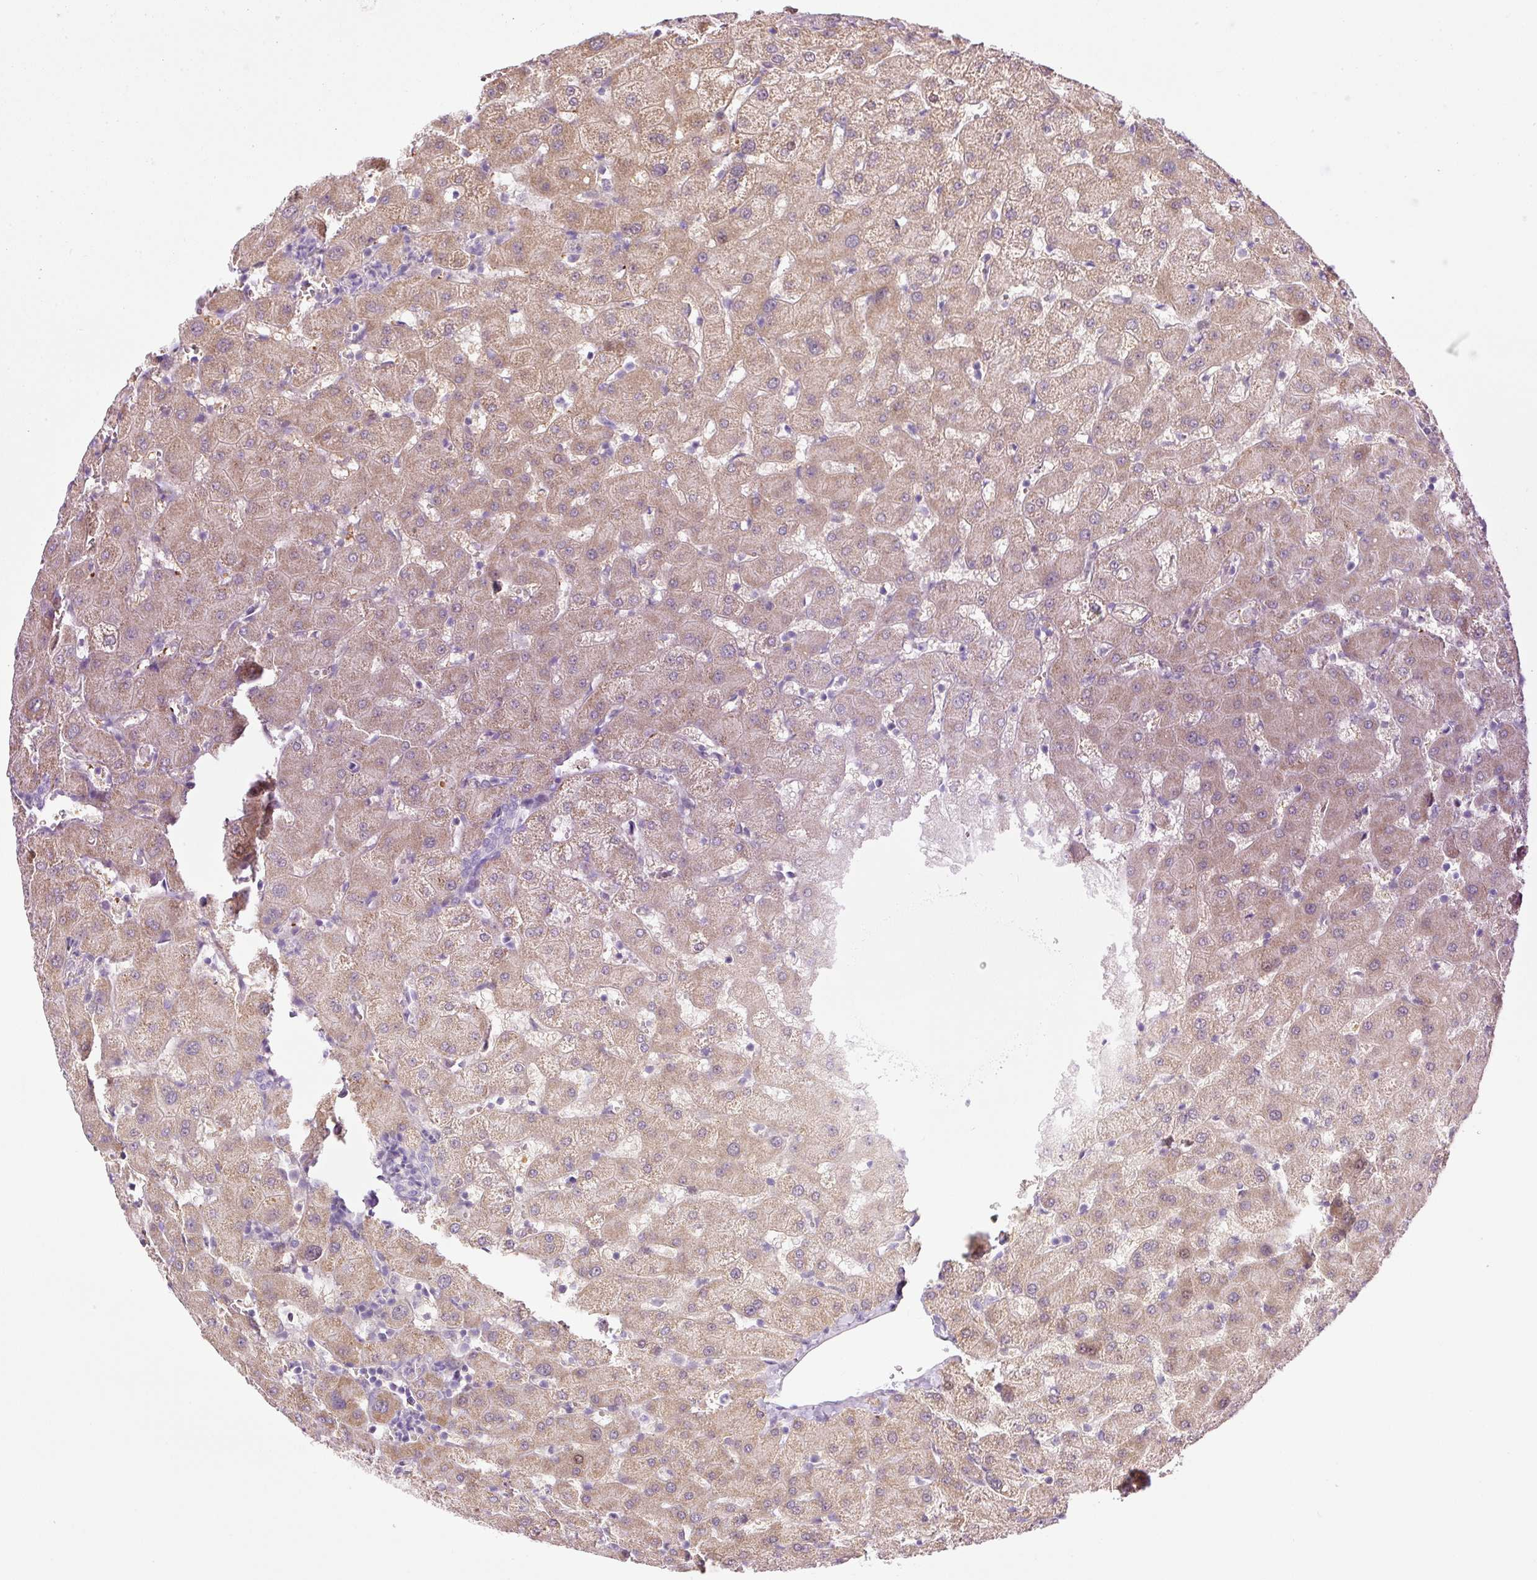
{"staining": {"intensity": "negative", "quantity": "none", "location": "none"}, "tissue": "liver", "cell_type": "Cholangiocytes", "image_type": "normal", "snomed": [{"axis": "morphology", "description": "Normal tissue, NOS"}, {"axis": "topography", "description": "Liver"}], "caption": "Micrograph shows no protein positivity in cholangiocytes of benign liver. (Brightfield microscopy of DAB (3,3'-diaminobenzidine) immunohistochemistry at high magnification).", "gene": "KPNA2", "patient": {"sex": "female", "age": 63}}